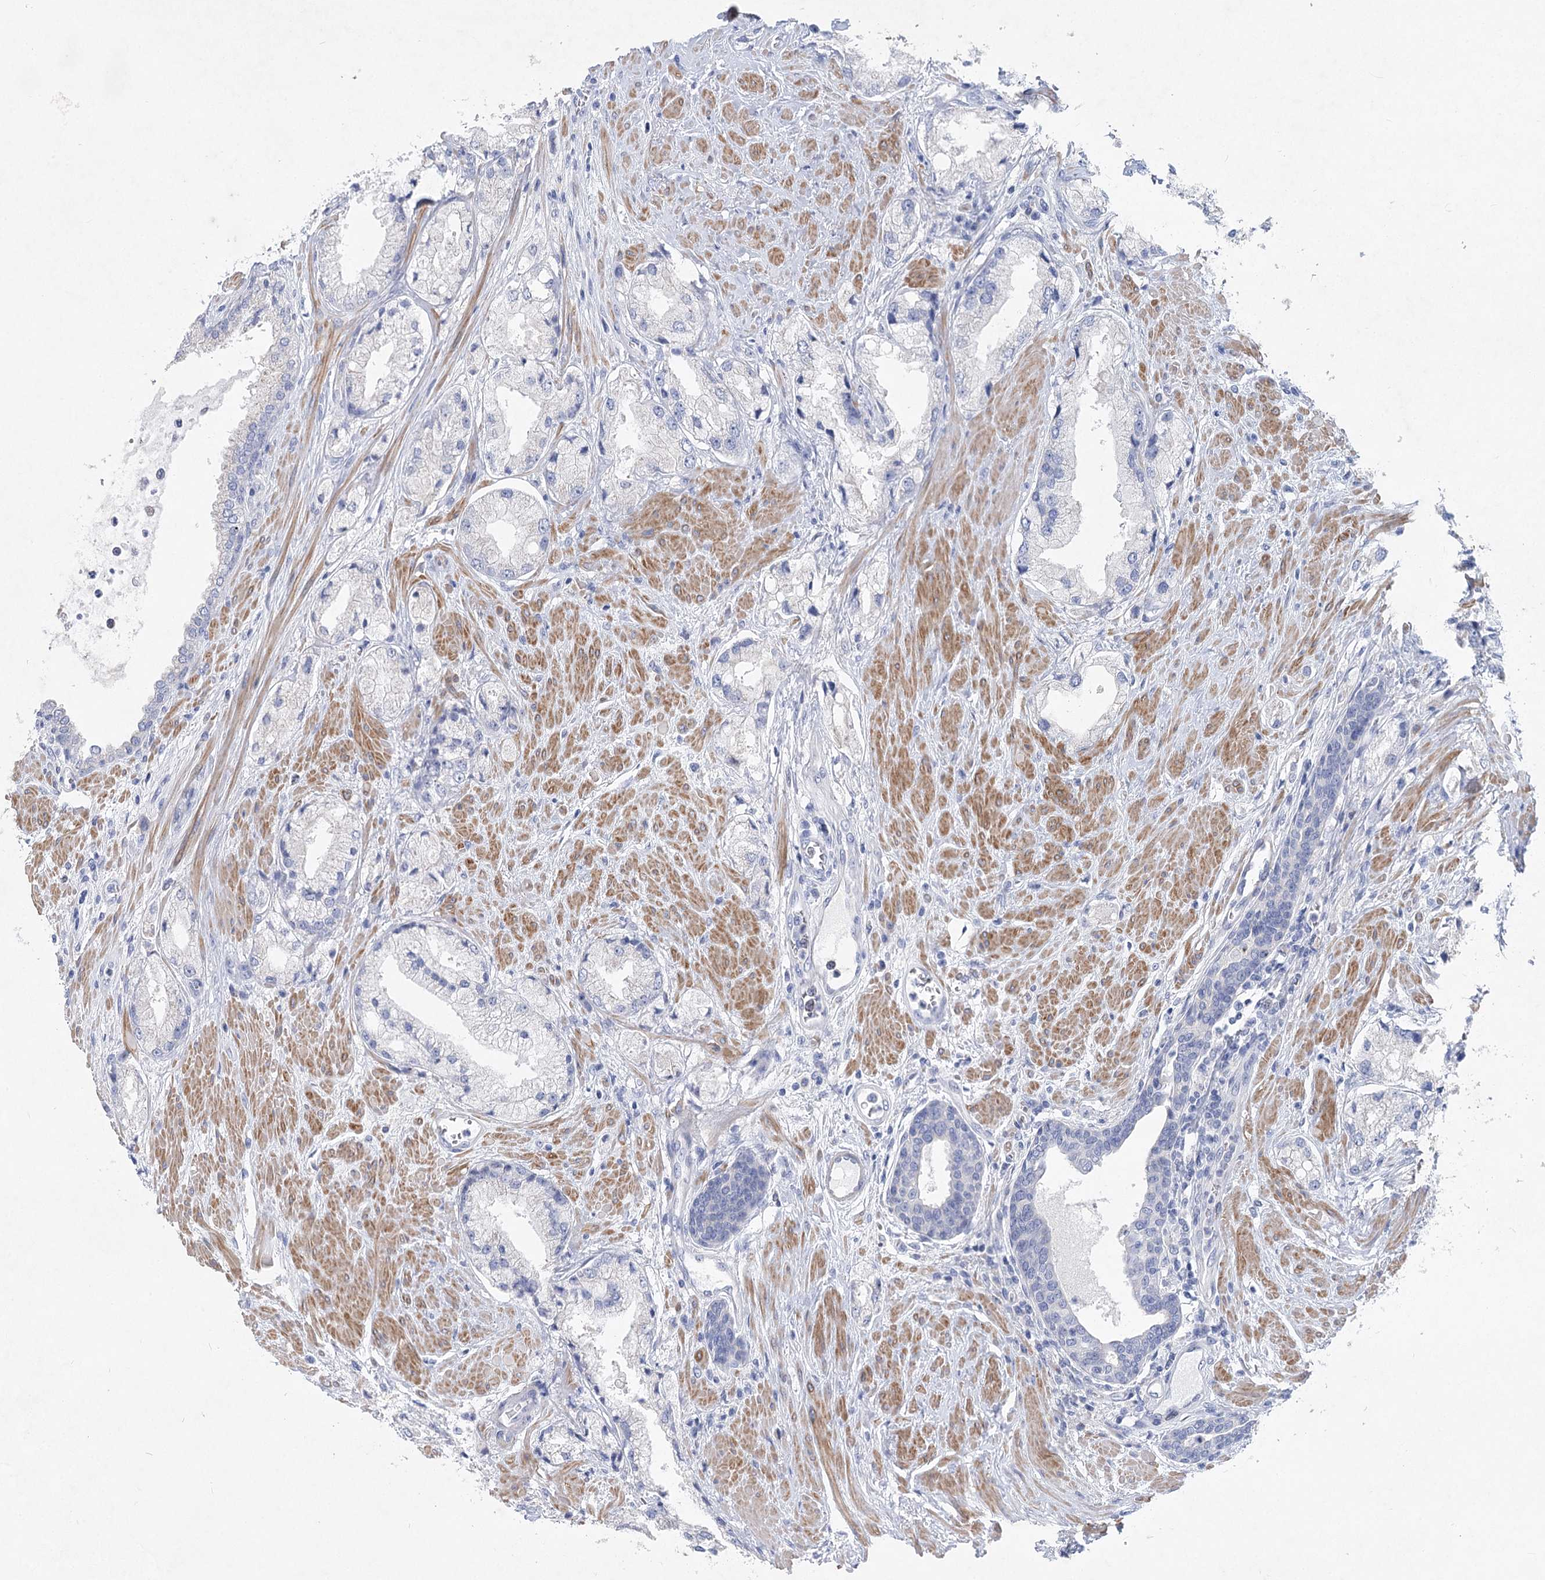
{"staining": {"intensity": "negative", "quantity": "none", "location": "none"}, "tissue": "prostate cancer", "cell_type": "Tumor cells", "image_type": "cancer", "snomed": [{"axis": "morphology", "description": "Adenocarcinoma, Low grade"}, {"axis": "topography", "description": "Prostate"}], "caption": "Tumor cells show no significant protein staining in adenocarcinoma (low-grade) (prostate).", "gene": "WDR74", "patient": {"sex": "male", "age": 67}}